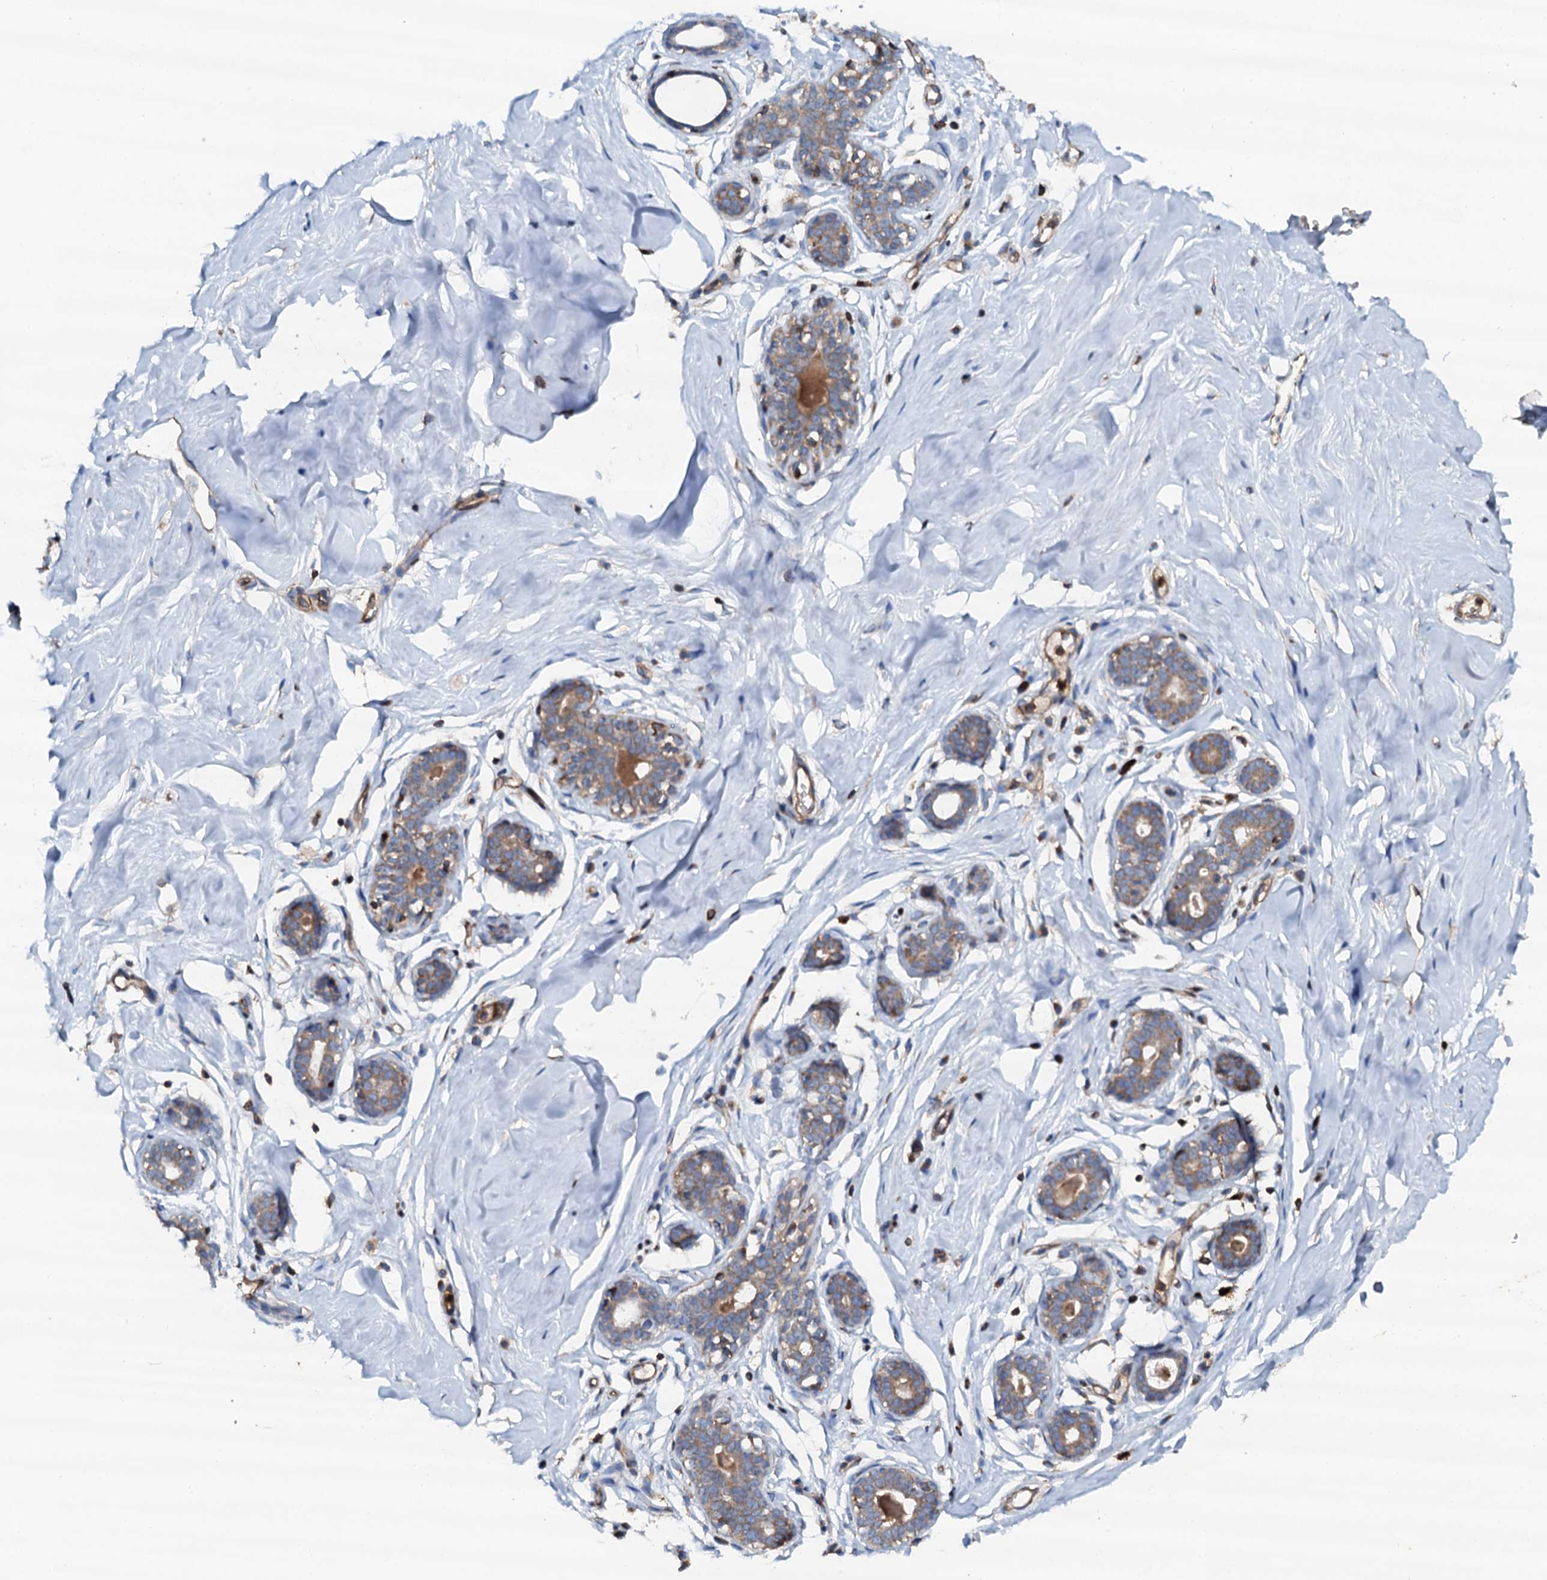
{"staining": {"intensity": "weak", "quantity": ">75%", "location": "cytoplasmic/membranous"}, "tissue": "breast", "cell_type": "Adipocytes", "image_type": "normal", "snomed": [{"axis": "morphology", "description": "Normal tissue, NOS"}, {"axis": "morphology", "description": "Adenoma, NOS"}, {"axis": "topography", "description": "Breast"}], "caption": "Human breast stained for a protein (brown) demonstrates weak cytoplasmic/membranous positive staining in about >75% of adipocytes.", "gene": "GRK2", "patient": {"sex": "female", "age": 23}}